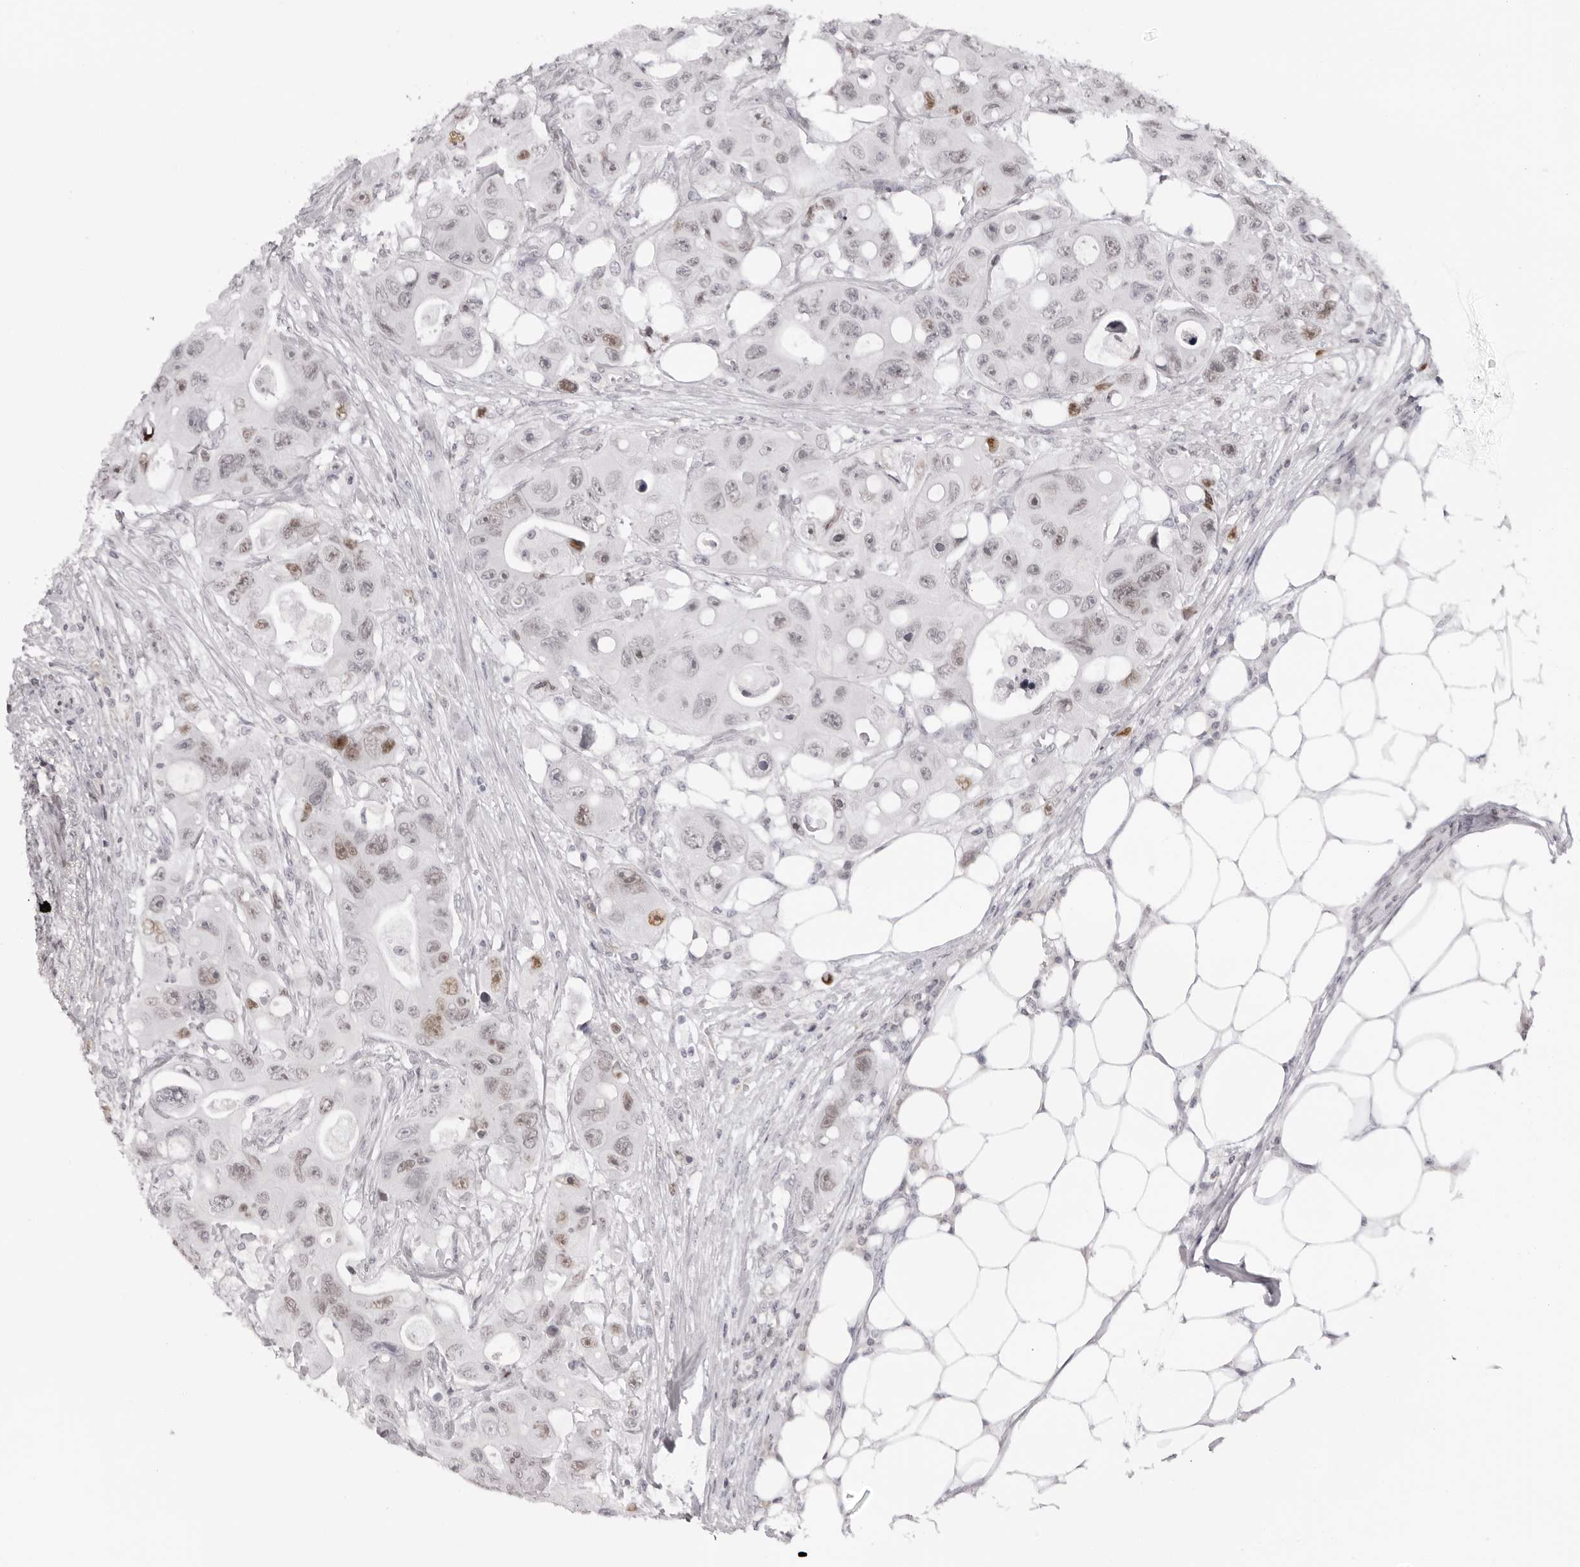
{"staining": {"intensity": "moderate", "quantity": "<25%", "location": "nuclear"}, "tissue": "colorectal cancer", "cell_type": "Tumor cells", "image_type": "cancer", "snomed": [{"axis": "morphology", "description": "Adenocarcinoma, NOS"}, {"axis": "topography", "description": "Colon"}], "caption": "Immunohistochemistry image of colorectal cancer (adenocarcinoma) stained for a protein (brown), which shows low levels of moderate nuclear staining in about <25% of tumor cells.", "gene": "MAFK", "patient": {"sex": "female", "age": 46}}